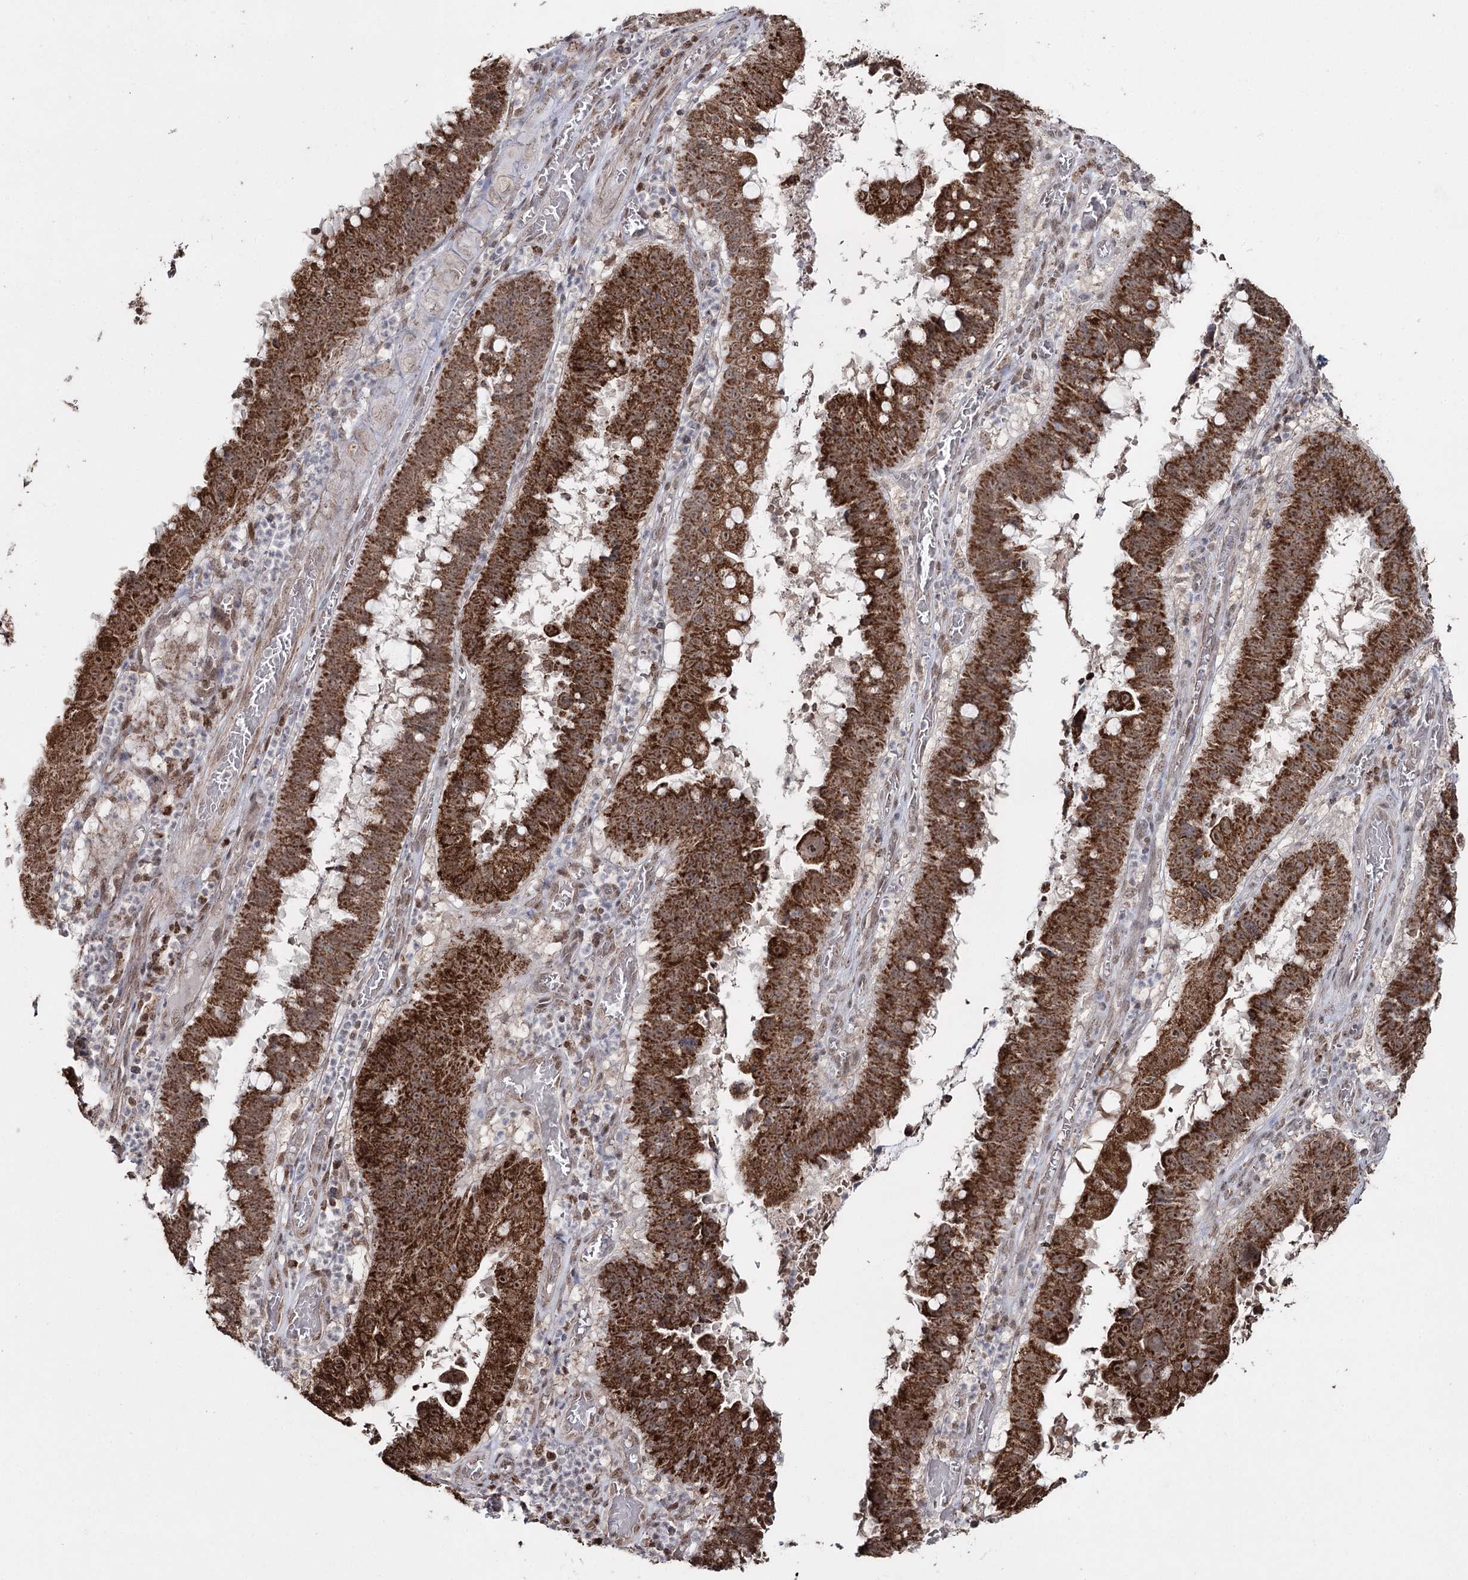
{"staining": {"intensity": "strong", "quantity": ">75%", "location": "cytoplasmic/membranous,nuclear"}, "tissue": "stomach cancer", "cell_type": "Tumor cells", "image_type": "cancer", "snomed": [{"axis": "morphology", "description": "Adenocarcinoma, NOS"}, {"axis": "topography", "description": "Stomach"}], "caption": "There is high levels of strong cytoplasmic/membranous and nuclear expression in tumor cells of stomach adenocarcinoma, as demonstrated by immunohistochemical staining (brown color).", "gene": "PDHX", "patient": {"sex": "male", "age": 59}}